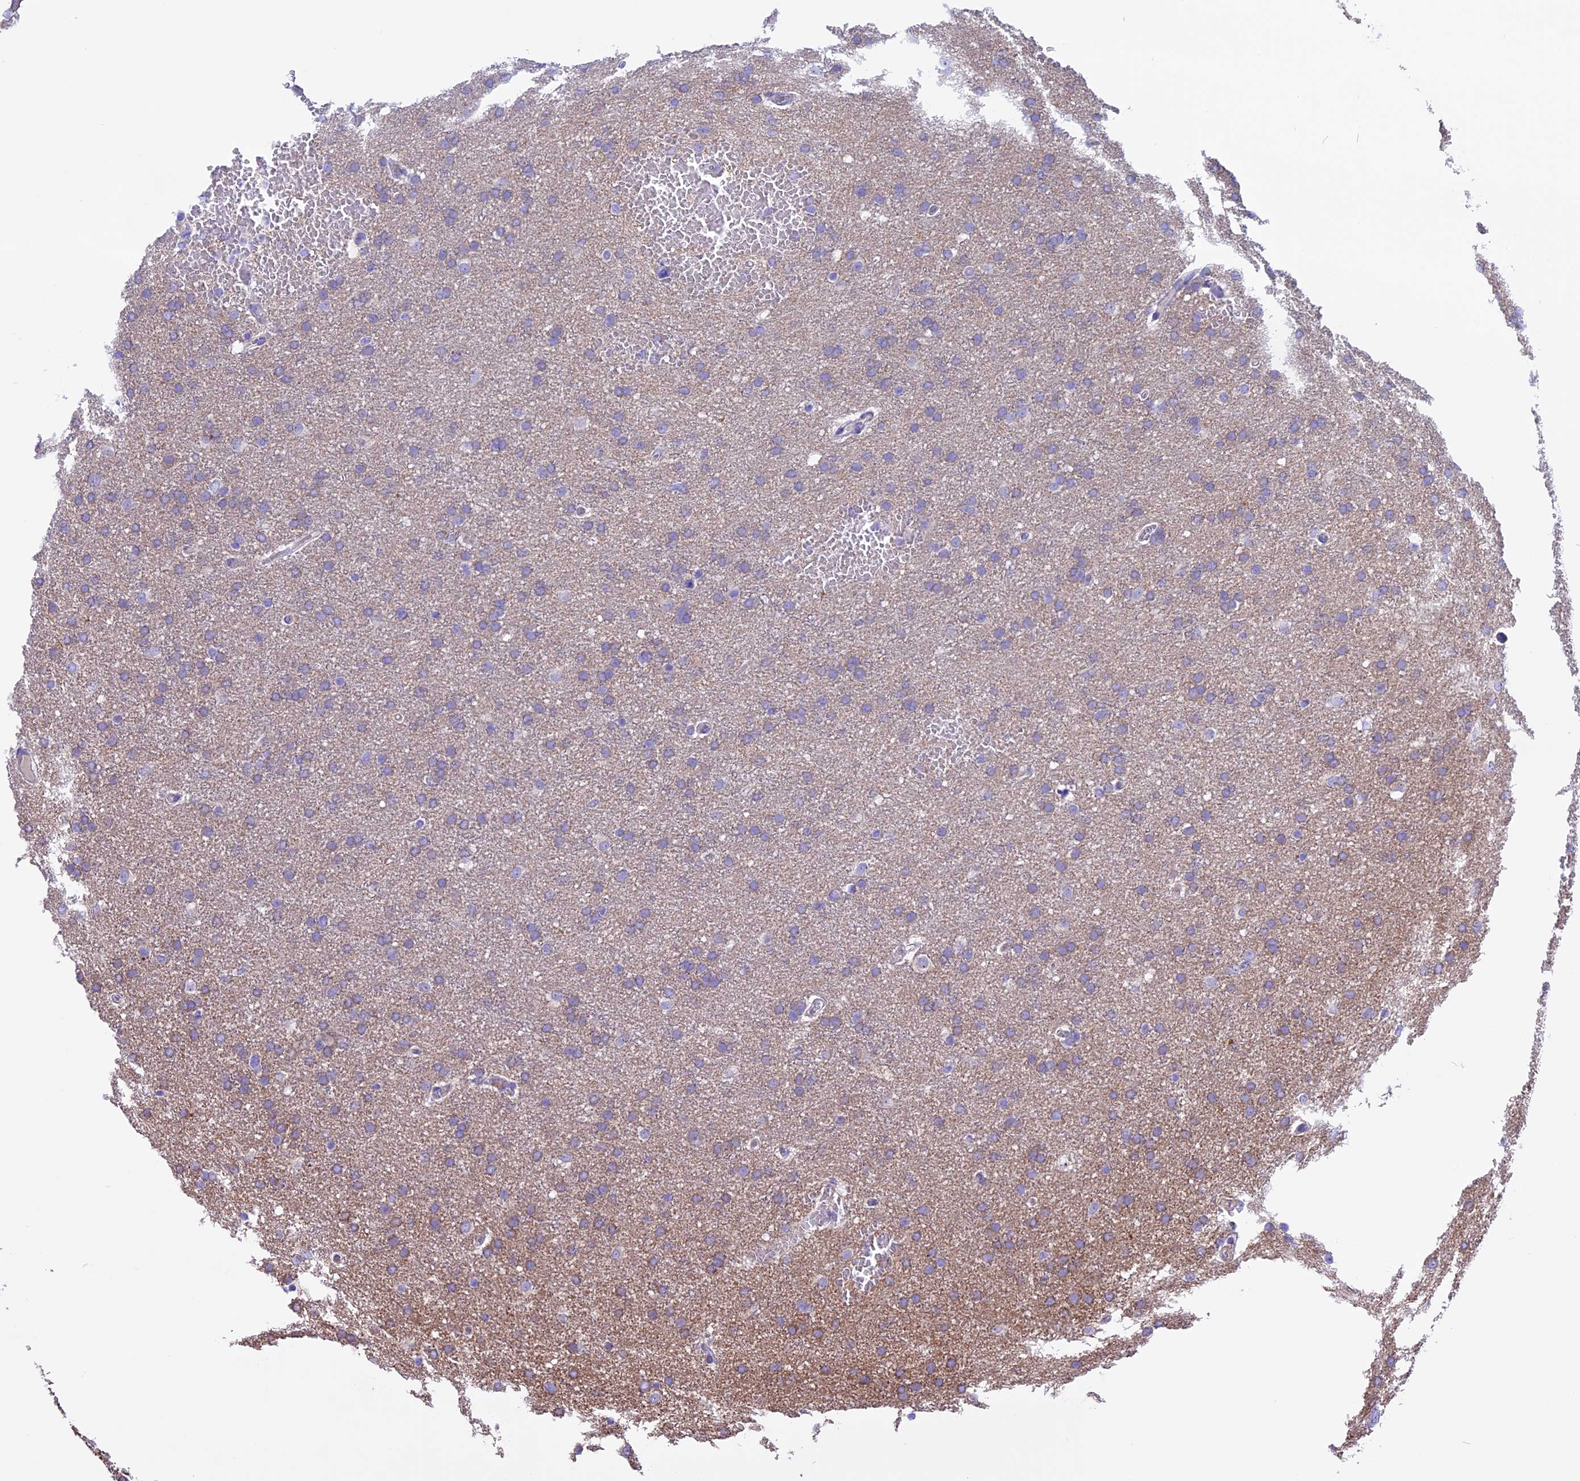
{"staining": {"intensity": "weak", "quantity": "<25%", "location": "cytoplasmic/membranous"}, "tissue": "glioma", "cell_type": "Tumor cells", "image_type": "cancer", "snomed": [{"axis": "morphology", "description": "Glioma, malignant, High grade"}, {"axis": "topography", "description": "Cerebral cortex"}], "caption": "Glioma was stained to show a protein in brown. There is no significant positivity in tumor cells. (Stains: DAB (3,3'-diaminobenzidine) immunohistochemistry with hematoxylin counter stain, Microscopy: brightfield microscopy at high magnification).", "gene": "ANO3", "patient": {"sex": "female", "age": 36}}